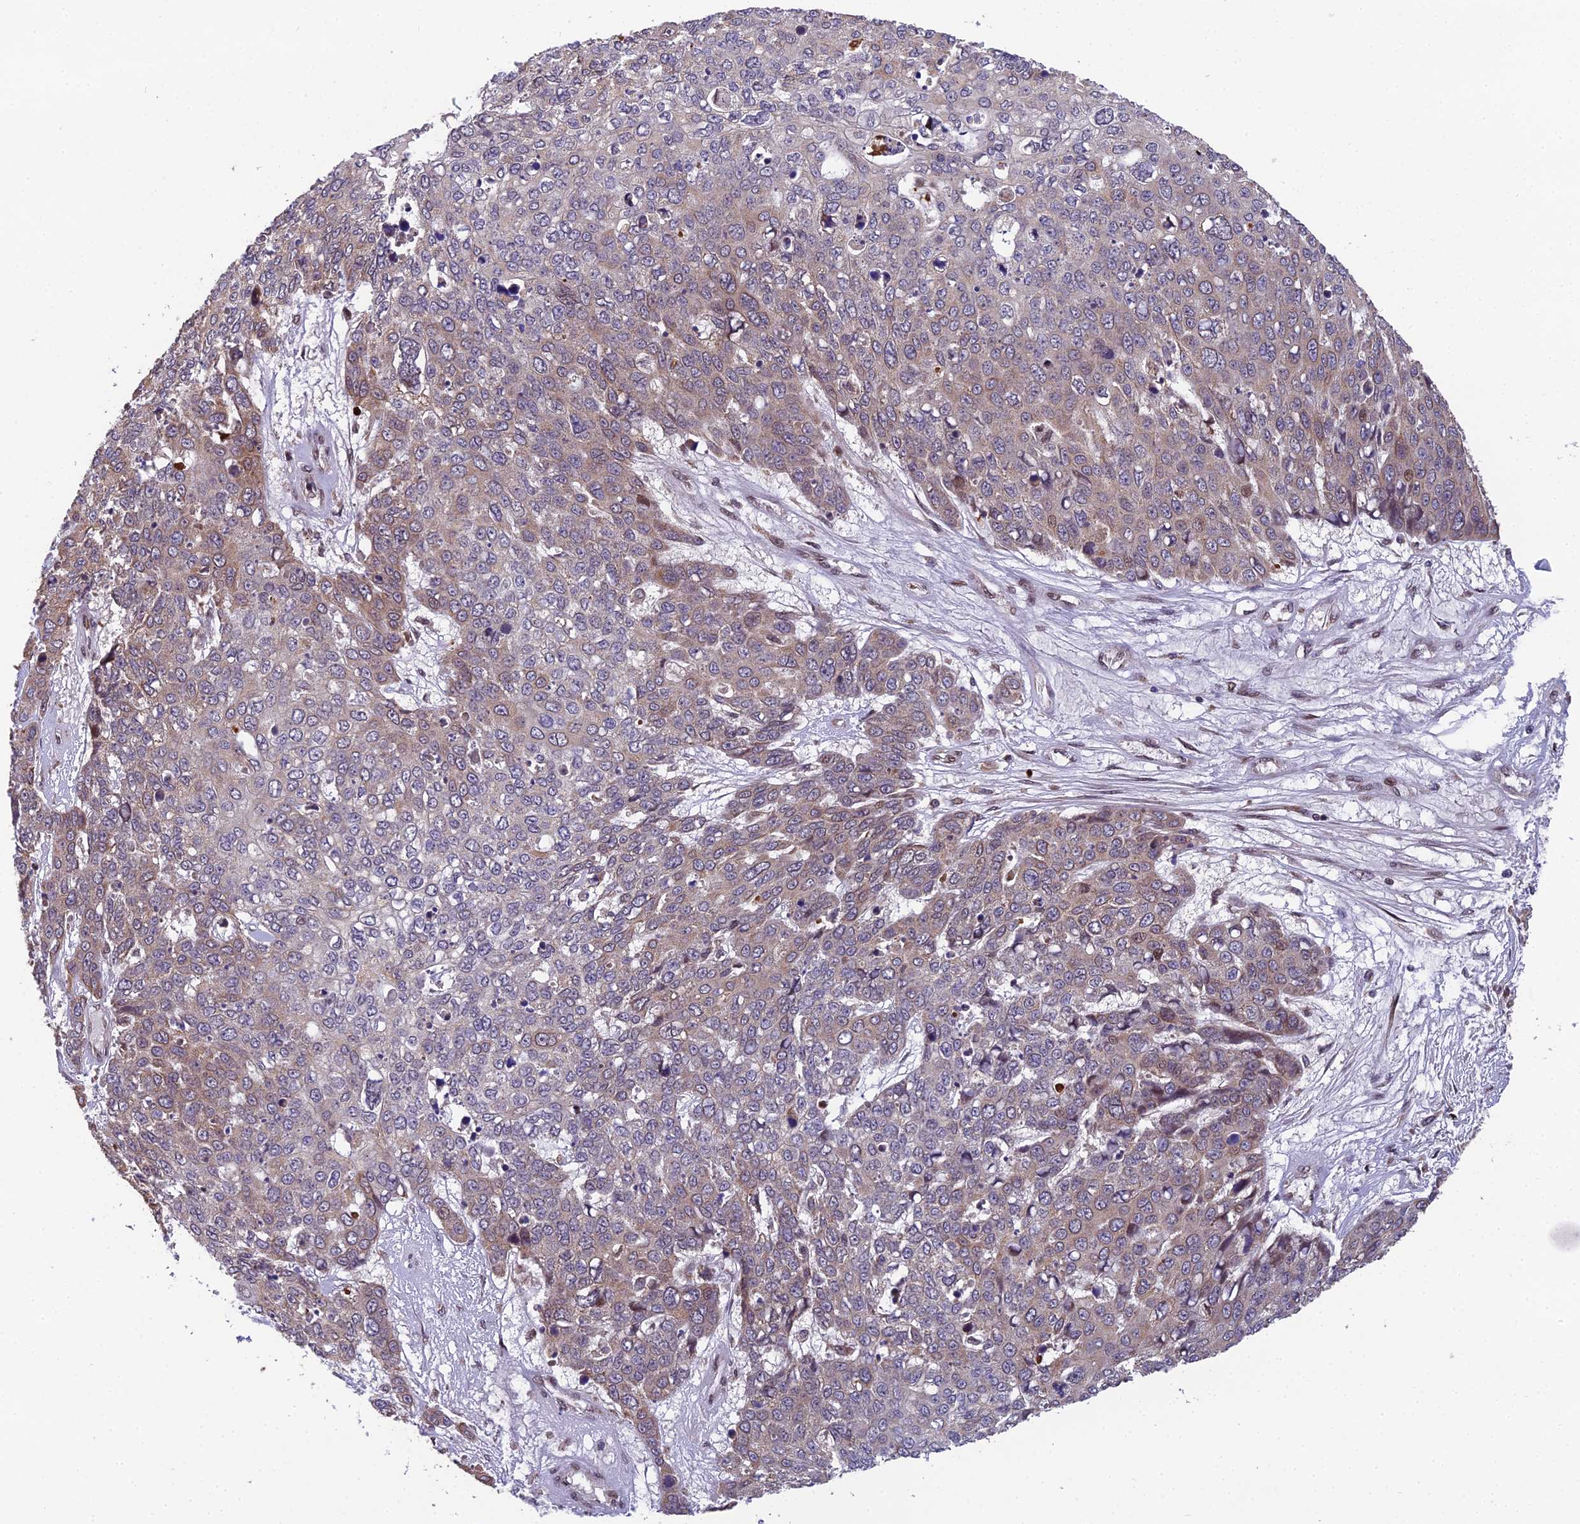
{"staining": {"intensity": "weak", "quantity": "<25%", "location": "cytoplasmic/membranous,nuclear"}, "tissue": "skin cancer", "cell_type": "Tumor cells", "image_type": "cancer", "snomed": [{"axis": "morphology", "description": "Squamous cell carcinoma, NOS"}, {"axis": "topography", "description": "Skin"}], "caption": "Immunohistochemistry of skin squamous cell carcinoma exhibits no staining in tumor cells.", "gene": "CYP2R1", "patient": {"sex": "male", "age": 71}}